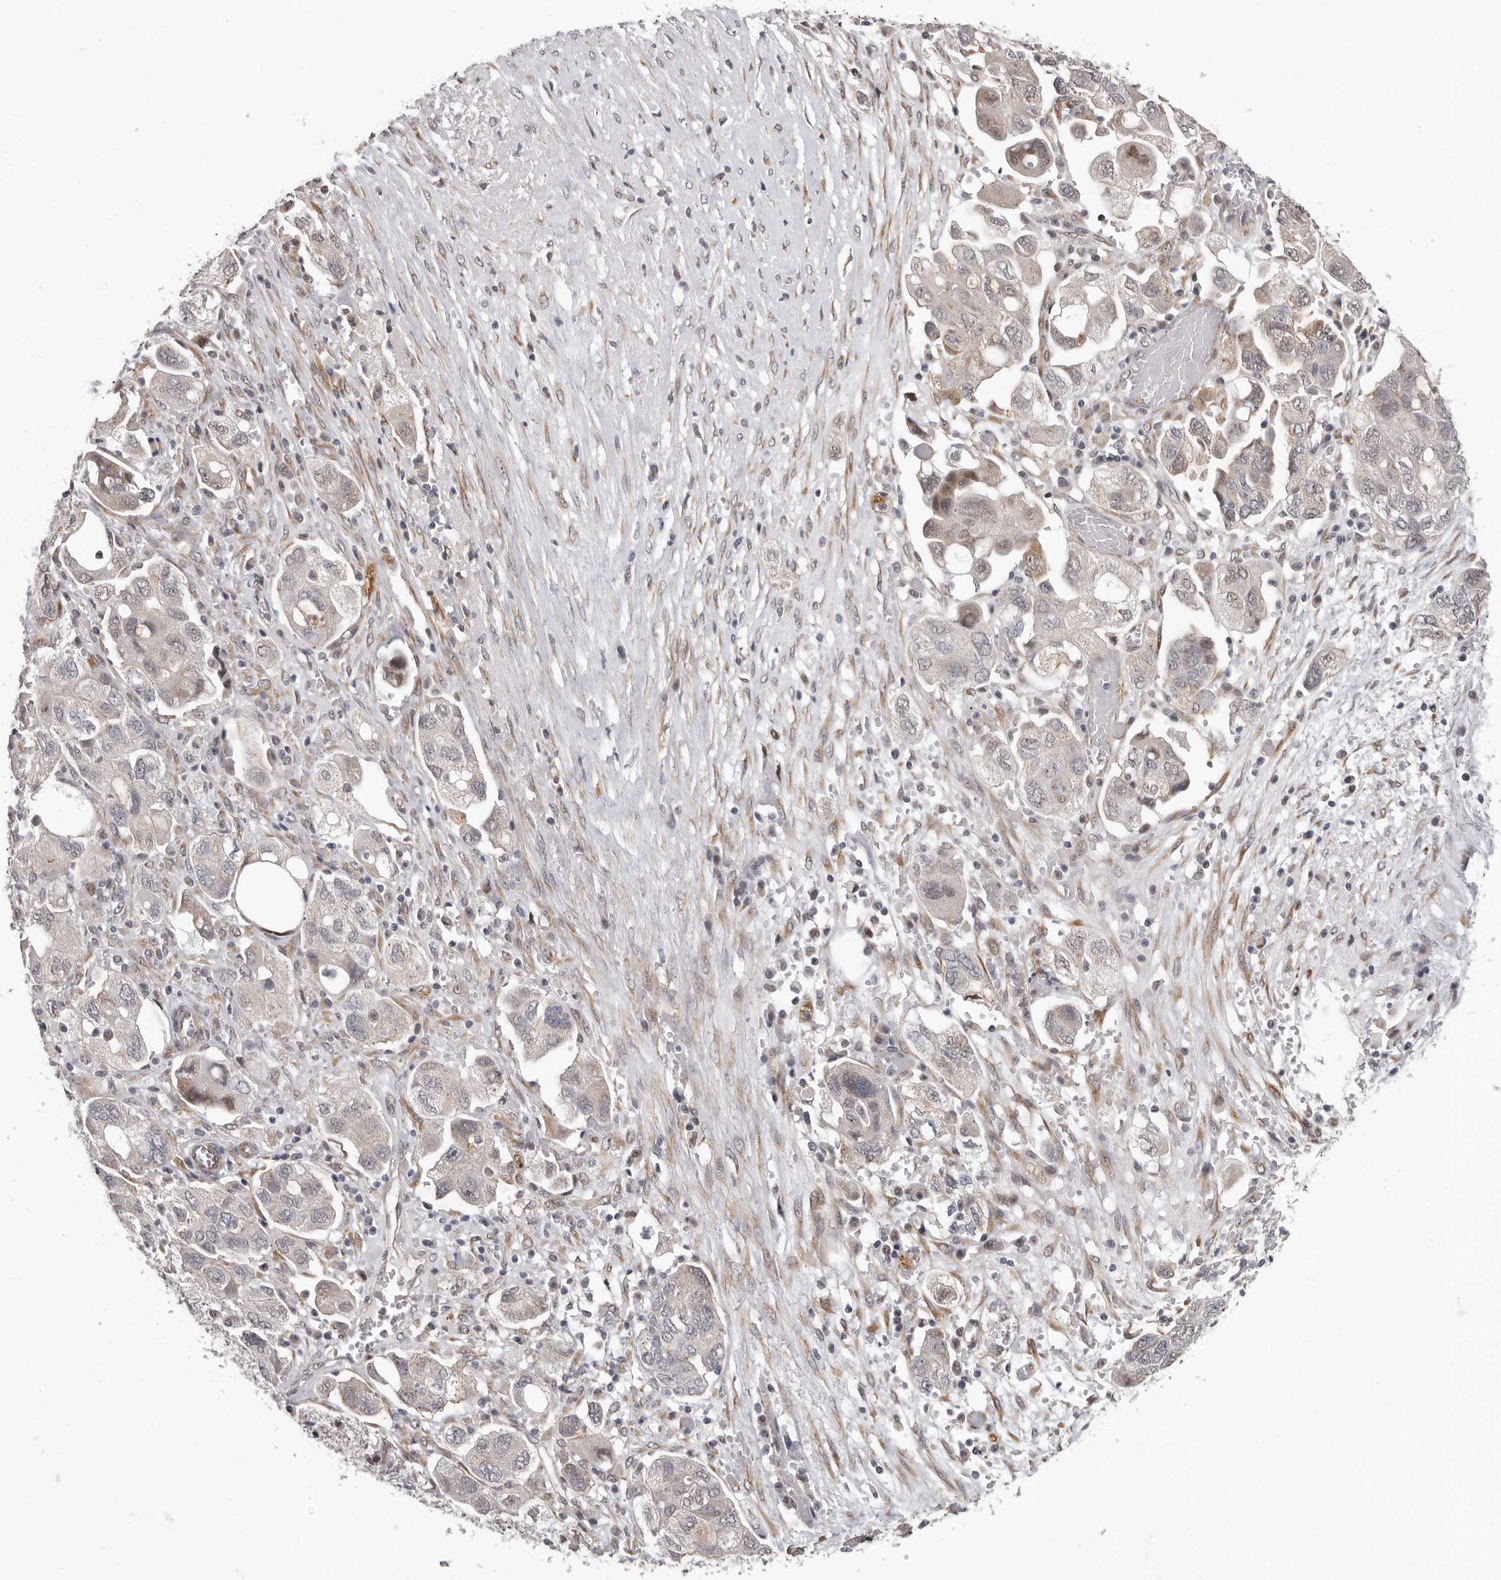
{"staining": {"intensity": "weak", "quantity": "<25%", "location": "cytoplasmic/membranous,nuclear"}, "tissue": "ovarian cancer", "cell_type": "Tumor cells", "image_type": "cancer", "snomed": [{"axis": "morphology", "description": "Carcinoma, NOS"}, {"axis": "morphology", "description": "Cystadenocarcinoma, serous, NOS"}, {"axis": "topography", "description": "Ovary"}], "caption": "Image shows no significant protein staining in tumor cells of ovarian carcinoma. (IHC, brightfield microscopy, high magnification).", "gene": "RALGPS2", "patient": {"sex": "female", "age": 69}}